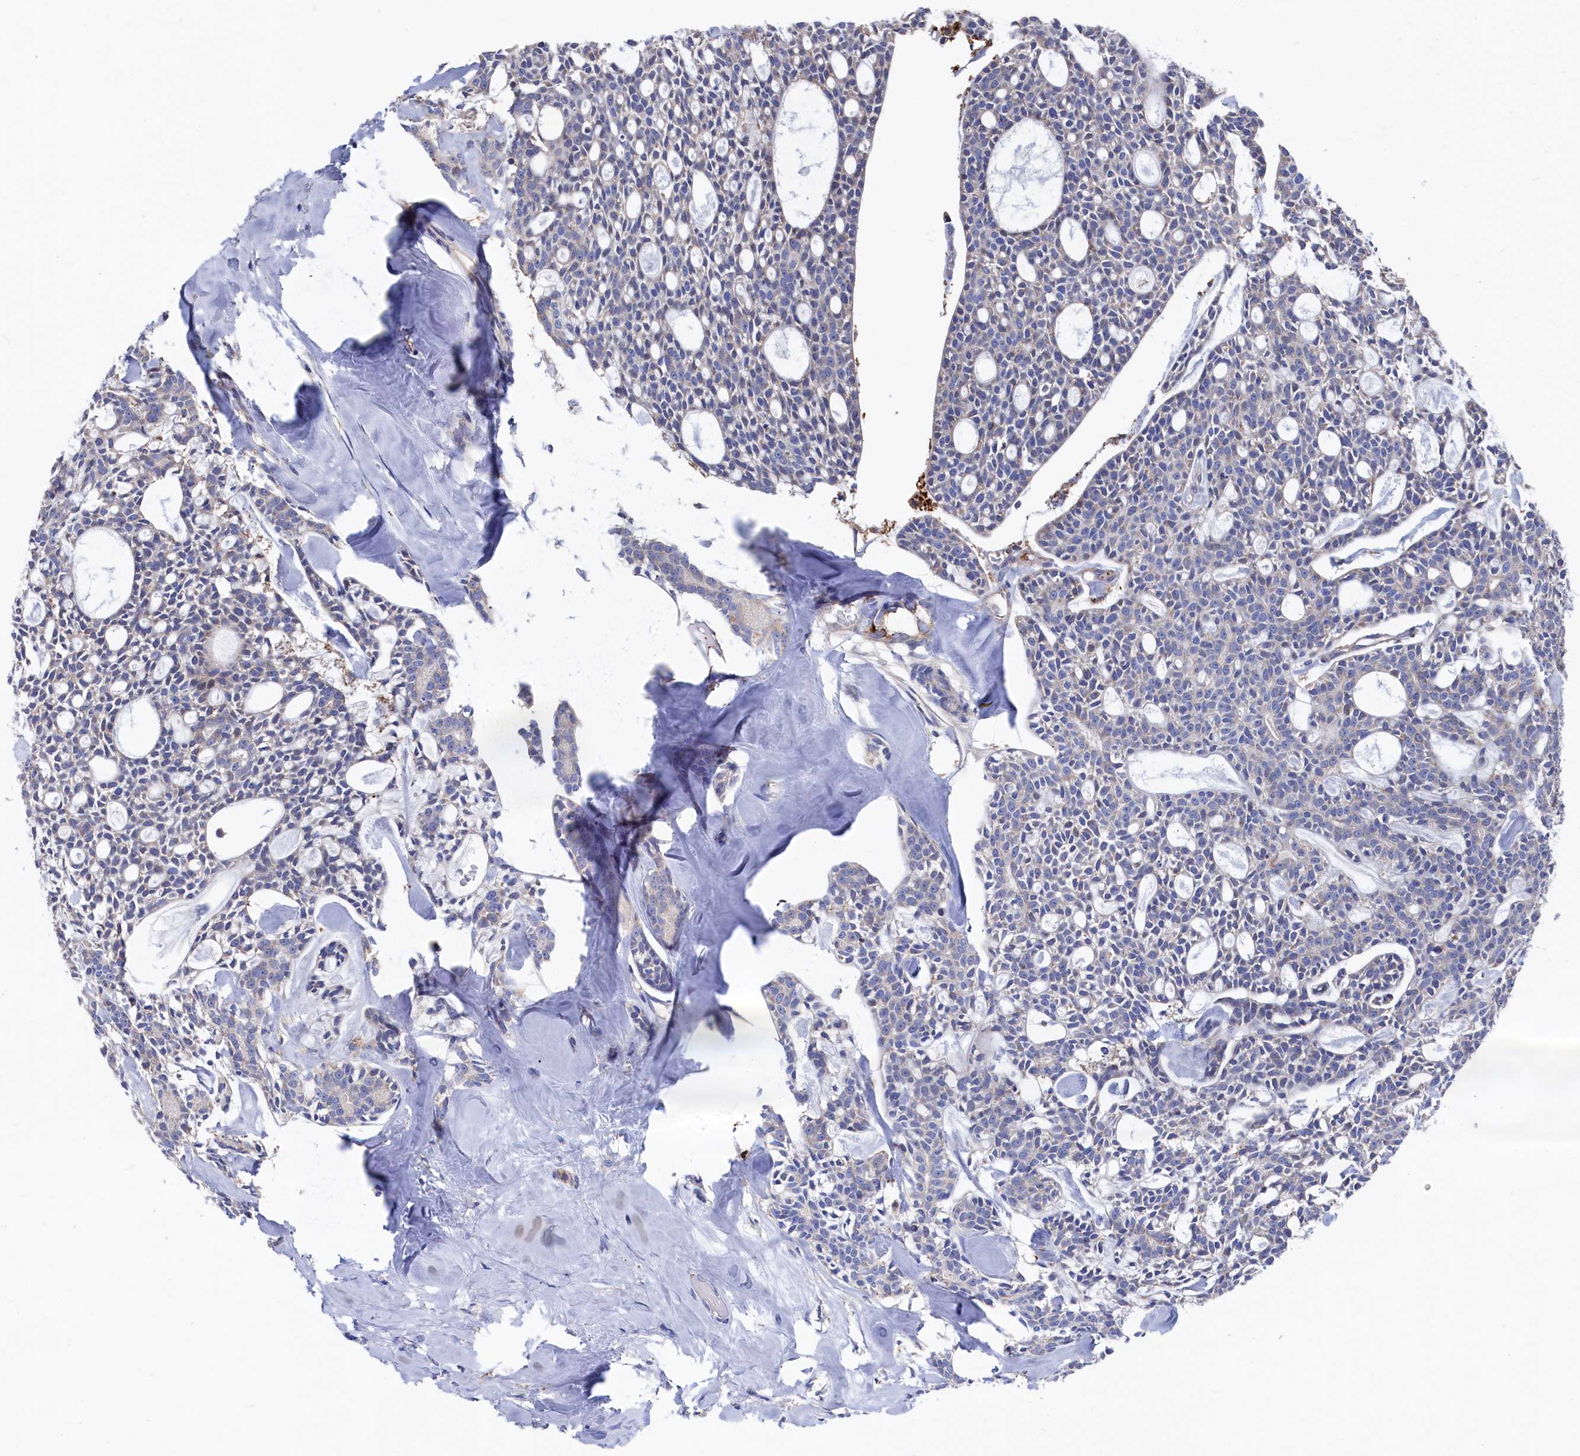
{"staining": {"intensity": "negative", "quantity": "none", "location": "none"}, "tissue": "head and neck cancer", "cell_type": "Tumor cells", "image_type": "cancer", "snomed": [{"axis": "morphology", "description": "Adenocarcinoma, NOS"}, {"axis": "topography", "description": "Salivary gland"}, {"axis": "topography", "description": "Head-Neck"}], "caption": "Tumor cells show no significant positivity in head and neck cancer.", "gene": "C12orf73", "patient": {"sex": "male", "age": 55}}